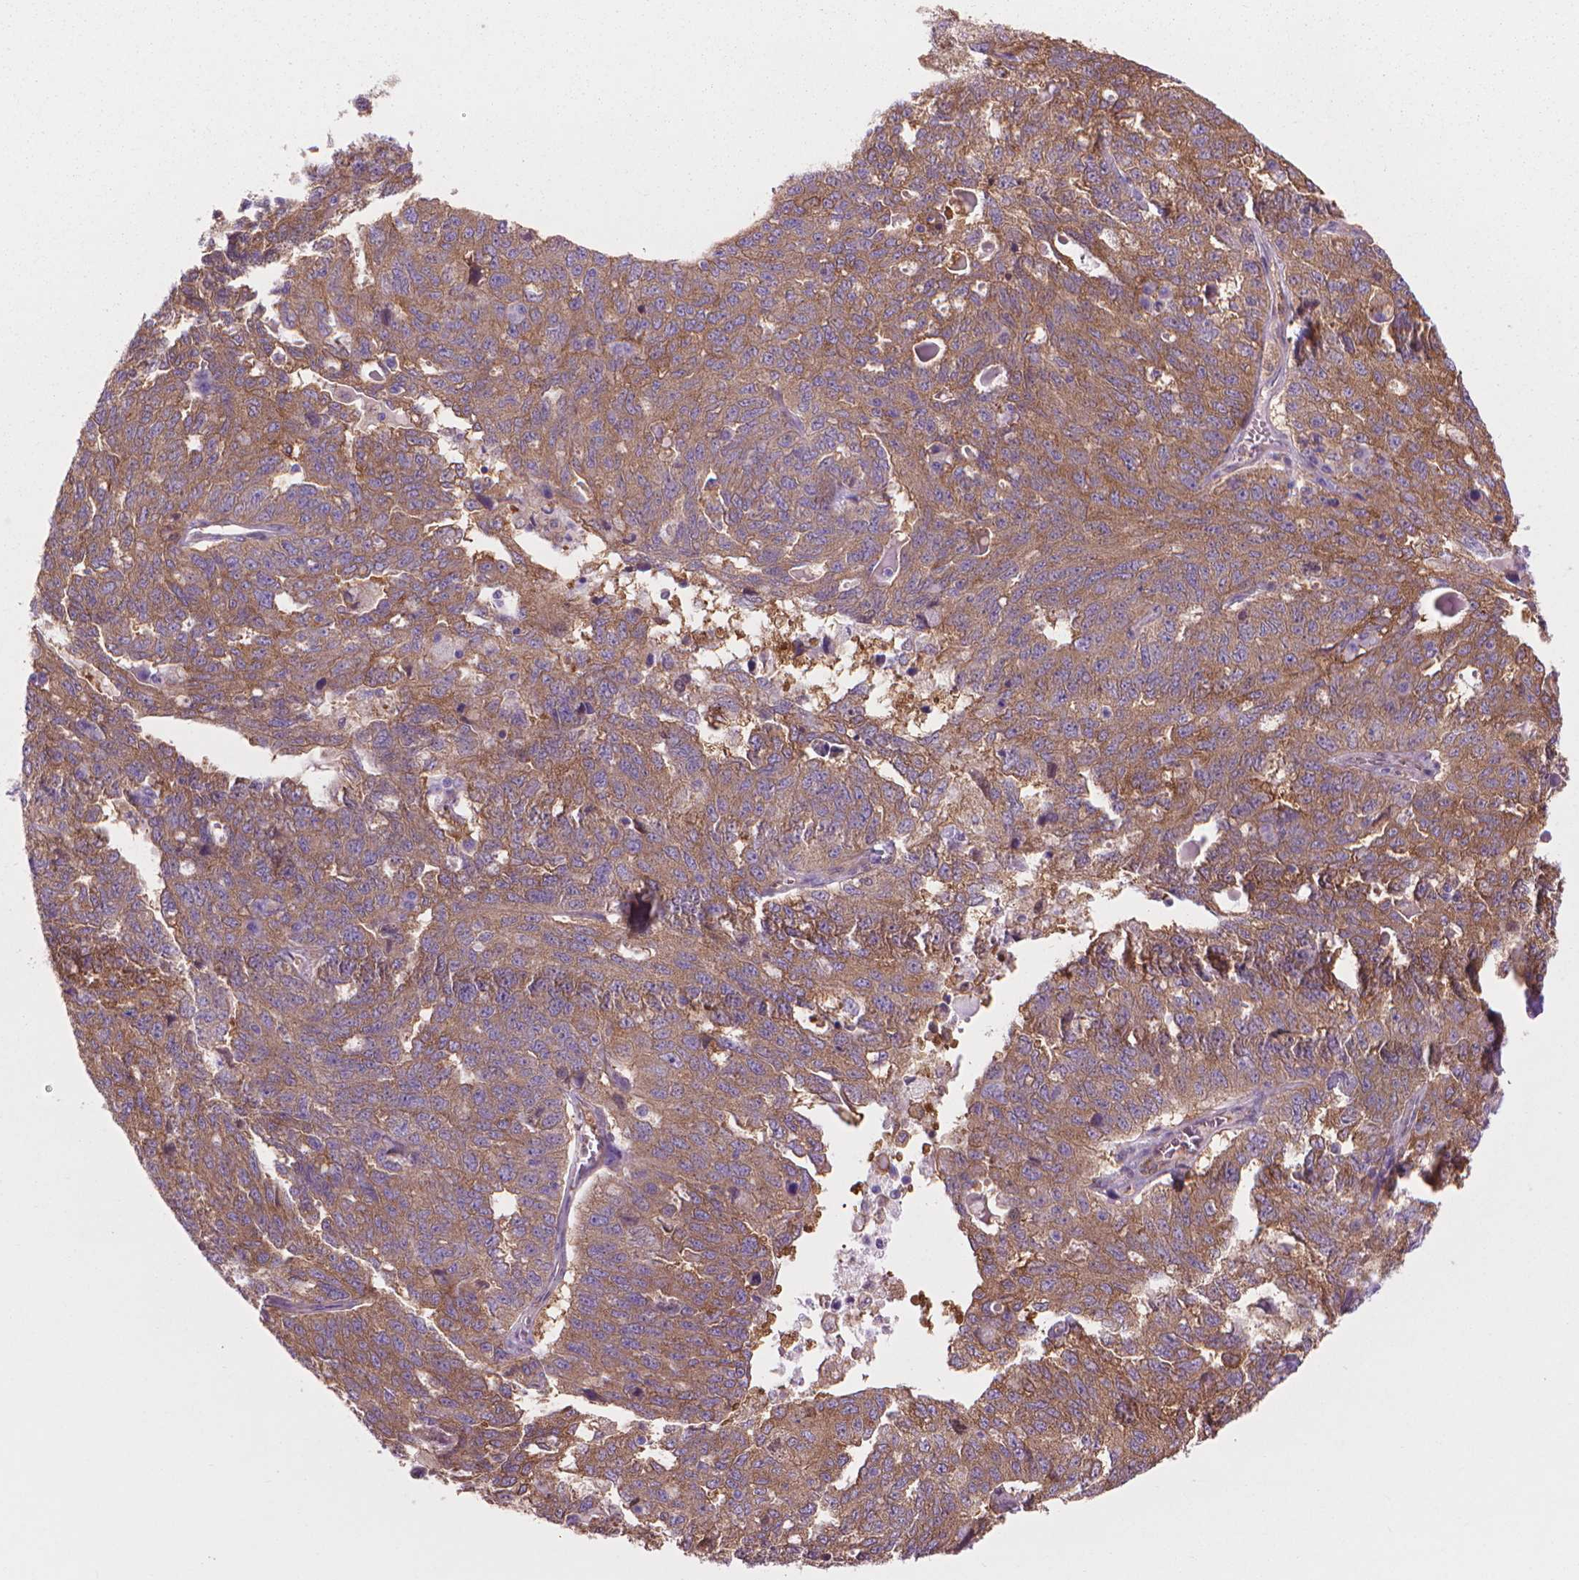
{"staining": {"intensity": "moderate", "quantity": ">75%", "location": "cytoplasmic/membranous"}, "tissue": "ovarian cancer", "cell_type": "Tumor cells", "image_type": "cancer", "snomed": [{"axis": "morphology", "description": "Cystadenocarcinoma, serous, NOS"}, {"axis": "topography", "description": "Ovary"}], "caption": "Protein analysis of ovarian serous cystadenocarcinoma tissue shows moderate cytoplasmic/membranous positivity in approximately >75% of tumor cells. Nuclei are stained in blue.", "gene": "CORO1B", "patient": {"sex": "female", "age": 71}}